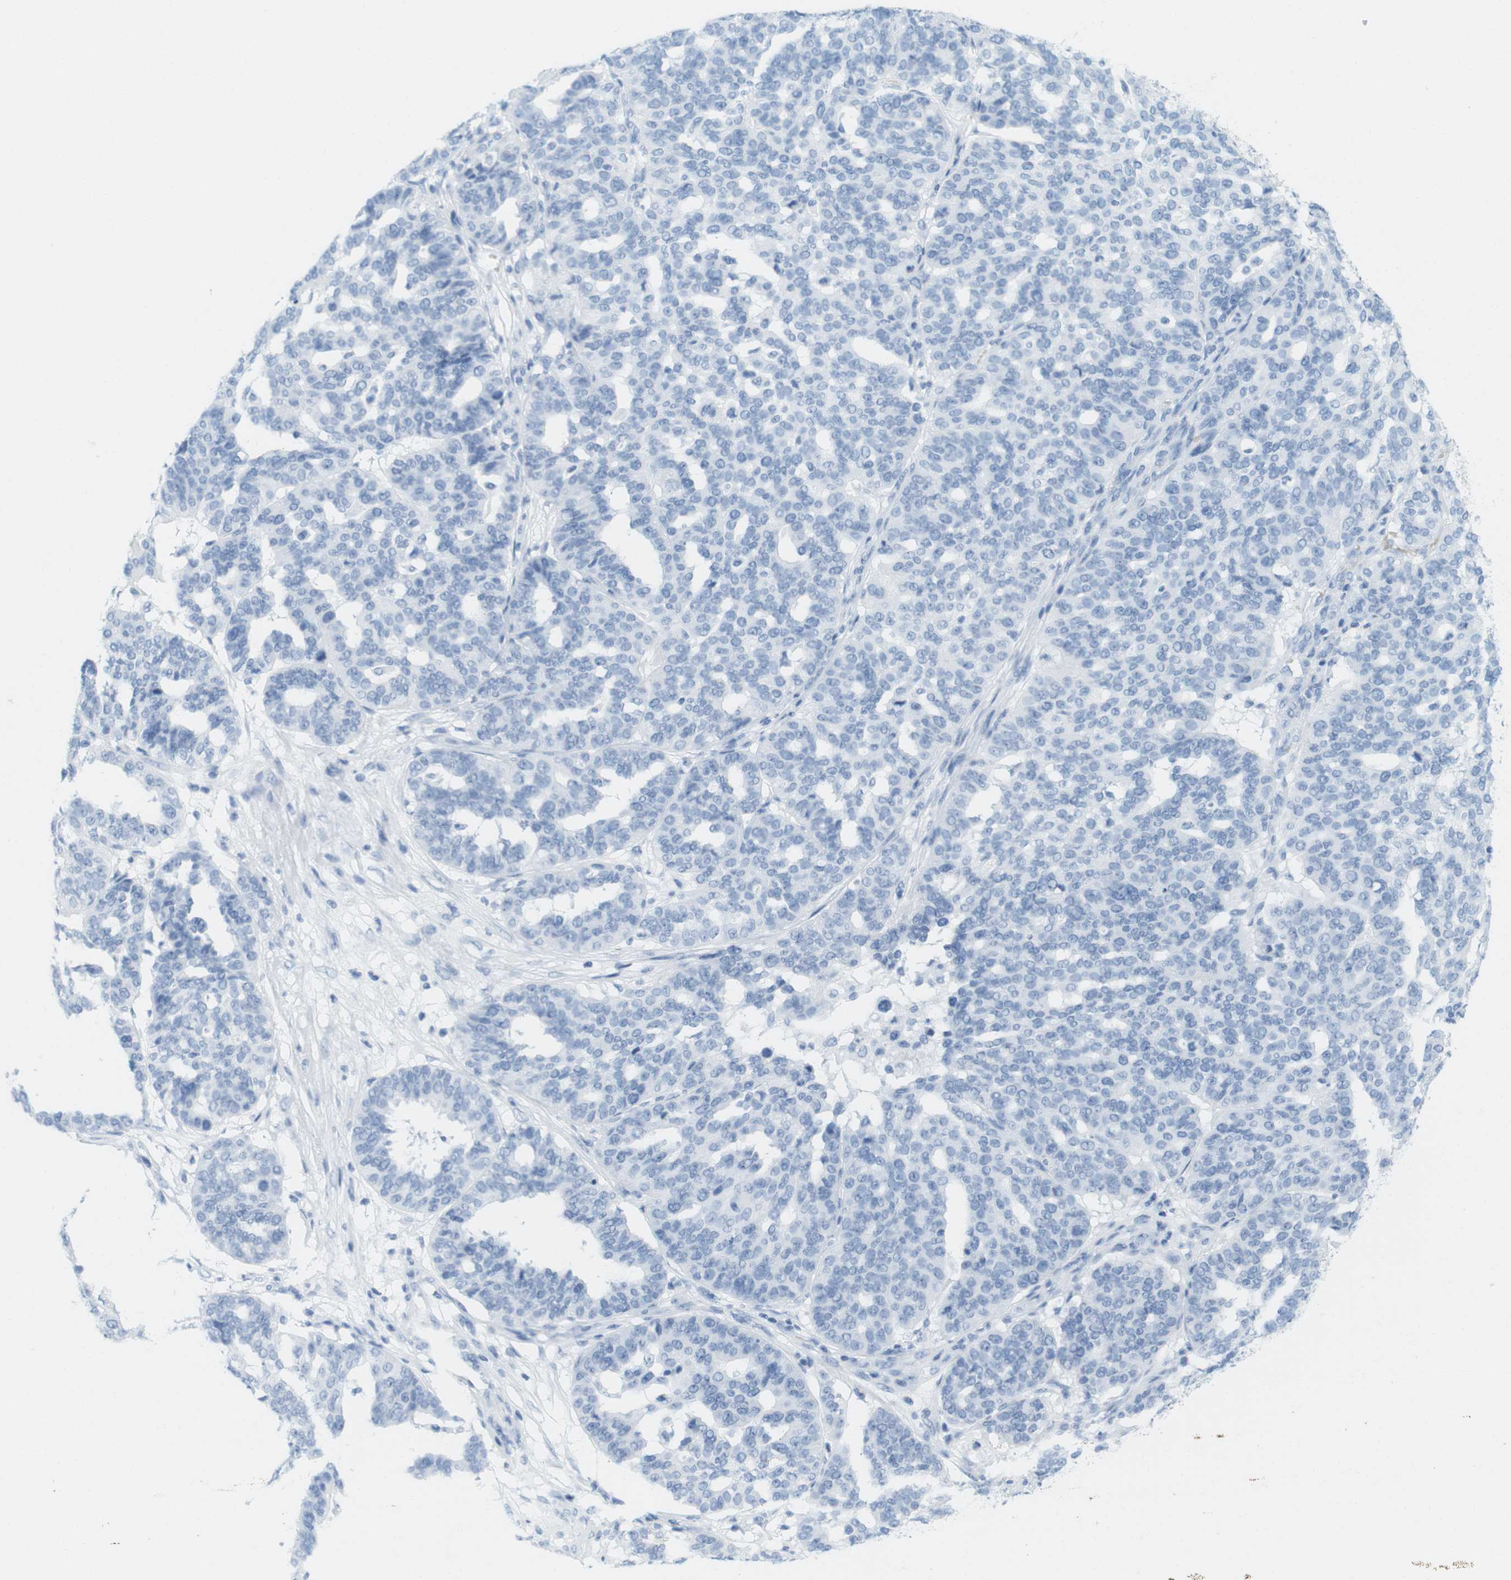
{"staining": {"intensity": "negative", "quantity": "none", "location": "none"}, "tissue": "ovarian cancer", "cell_type": "Tumor cells", "image_type": "cancer", "snomed": [{"axis": "morphology", "description": "Cystadenocarcinoma, serous, NOS"}, {"axis": "topography", "description": "Ovary"}], "caption": "Immunohistochemical staining of human ovarian cancer displays no significant expression in tumor cells. (Brightfield microscopy of DAB IHC at high magnification).", "gene": "TNNT2", "patient": {"sex": "female", "age": 59}}